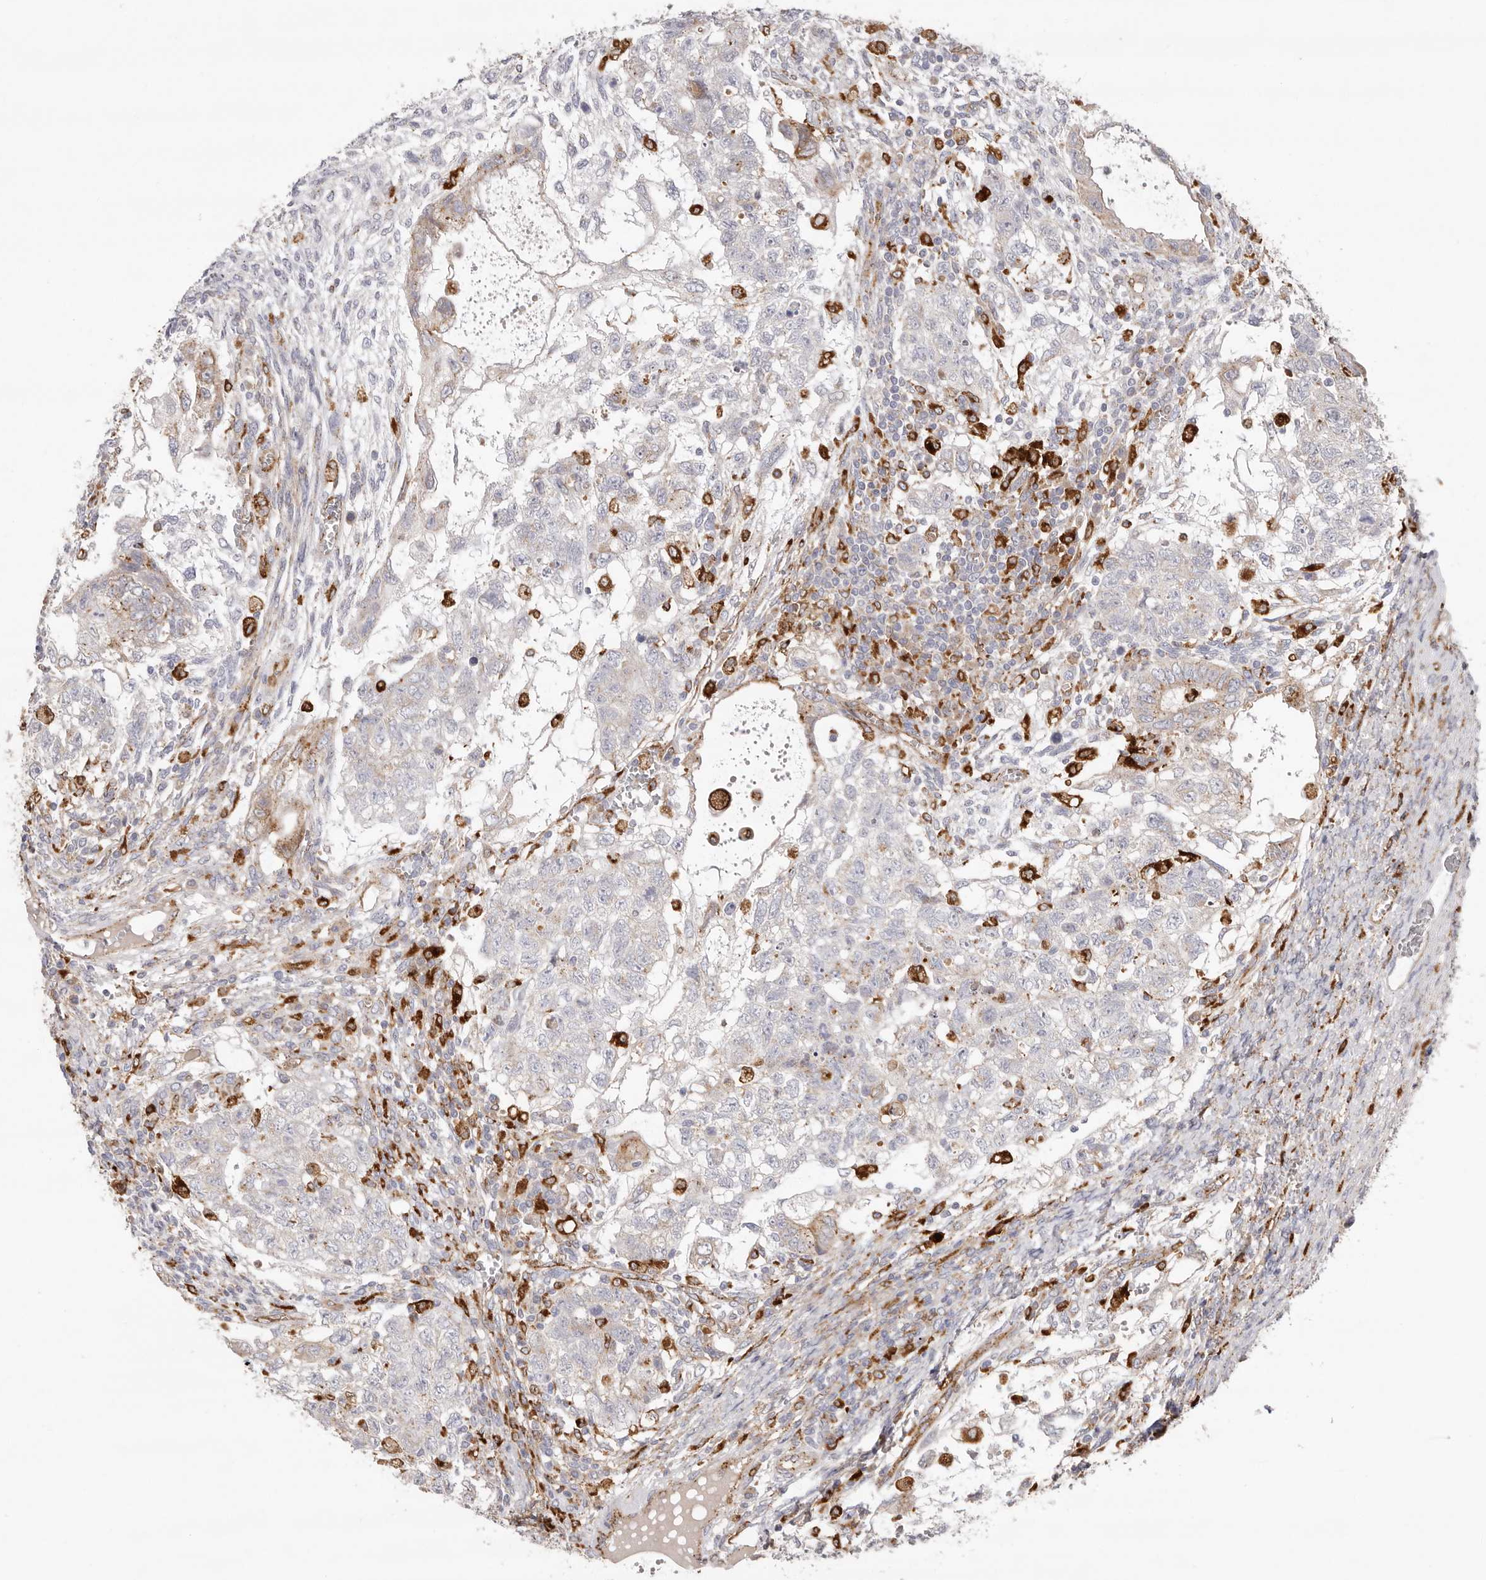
{"staining": {"intensity": "weak", "quantity": "<25%", "location": "cytoplasmic/membranous"}, "tissue": "testis cancer", "cell_type": "Tumor cells", "image_type": "cancer", "snomed": [{"axis": "morphology", "description": "Carcinoma, Embryonal, NOS"}, {"axis": "topography", "description": "Testis"}], "caption": "Histopathology image shows no significant protein staining in tumor cells of testis cancer (embryonal carcinoma).", "gene": "GRN", "patient": {"sex": "male", "age": 37}}